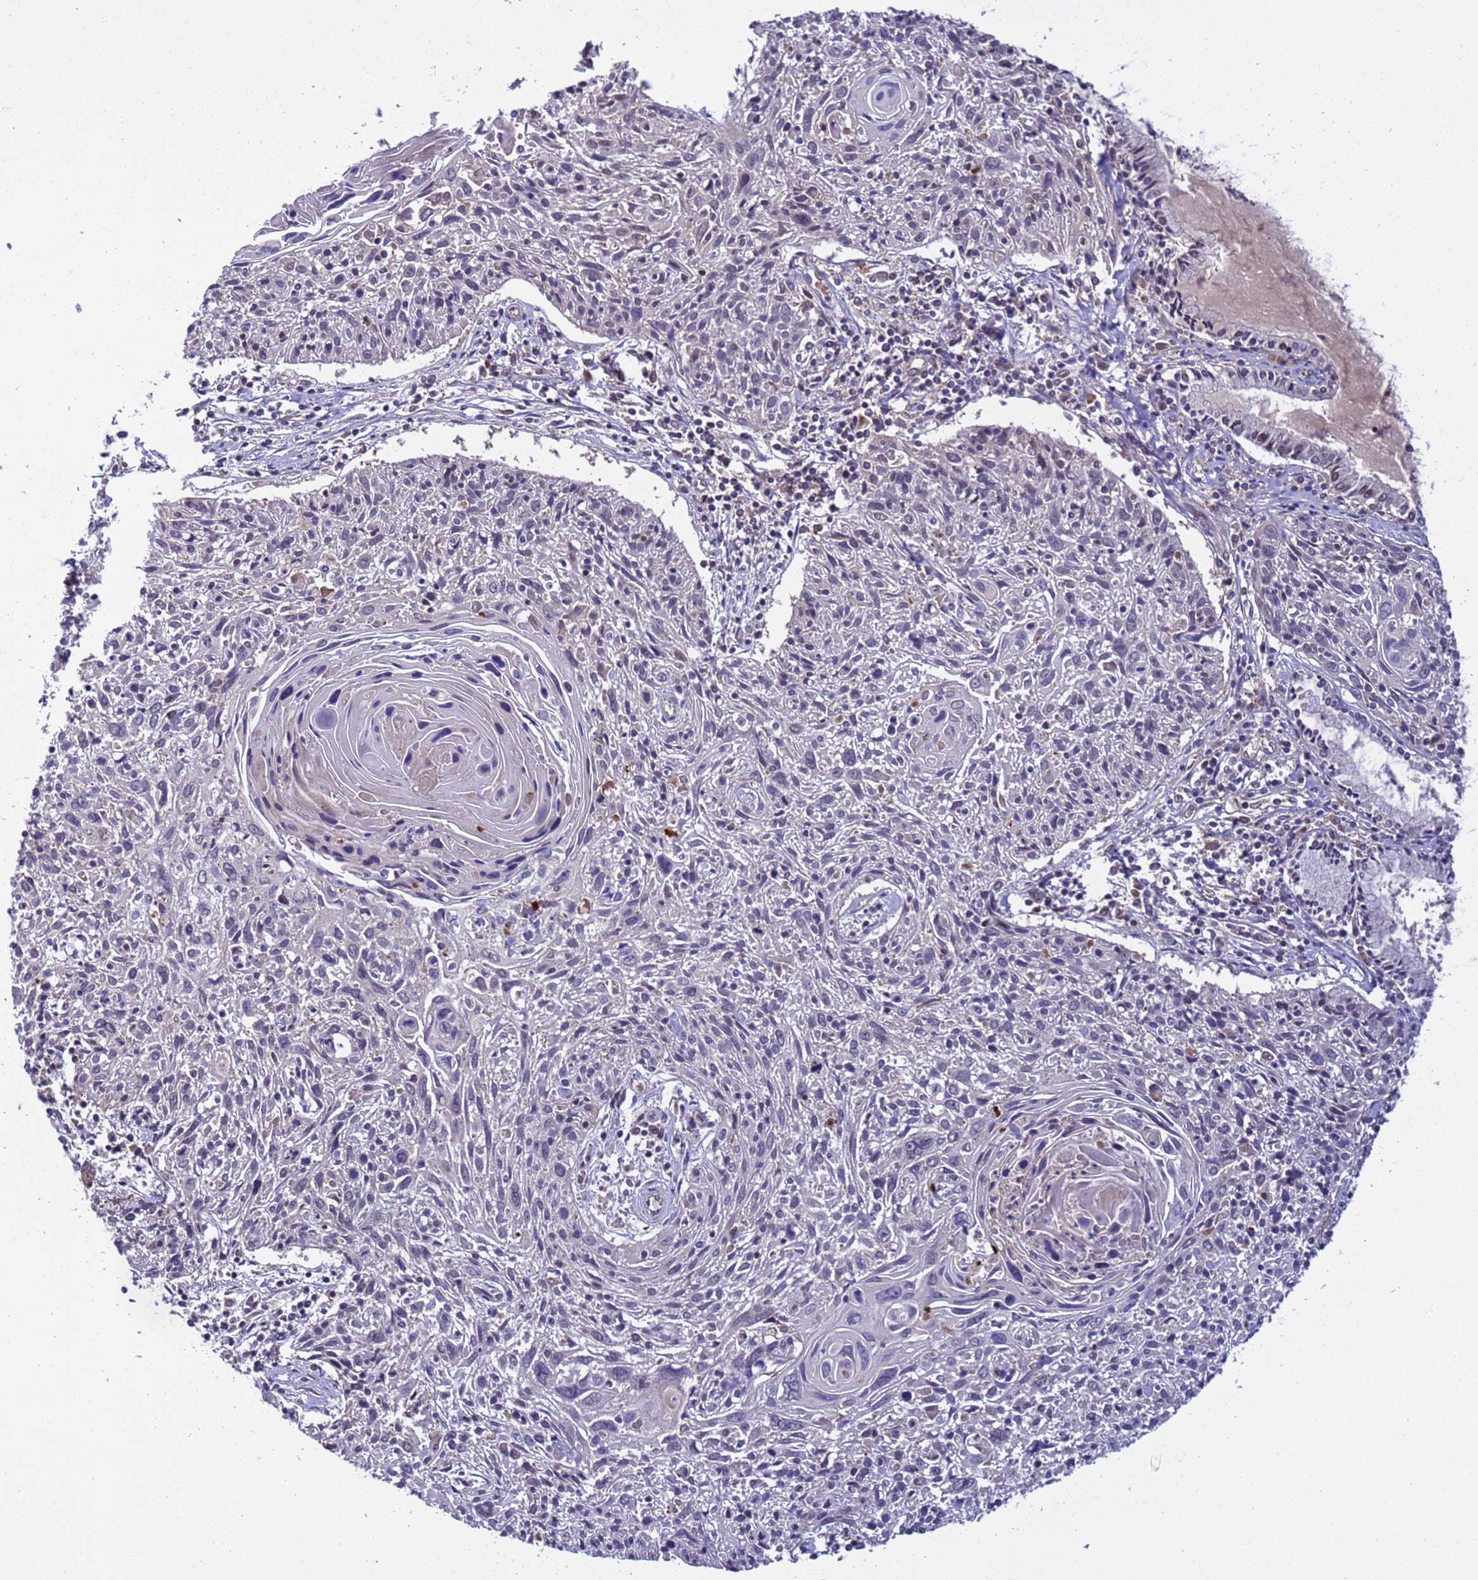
{"staining": {"intensity": "negative", "quantity": "none", "location": "none"}, "tissue": "cervical cancer", "cell_type": "Tumor cells", "image_type": "cancer", "snomed": [{"axis": "morphology", "description": "Squamous cell carcinoma, NOS"}, {"axis": "topography", "description": "Cervix"}], "caption": "Tumor cells show no significant protein expression in squamous cell carcinoma (cervical).", "gene": "PARP16", "patient": {"sex": "female", "age": 51}}